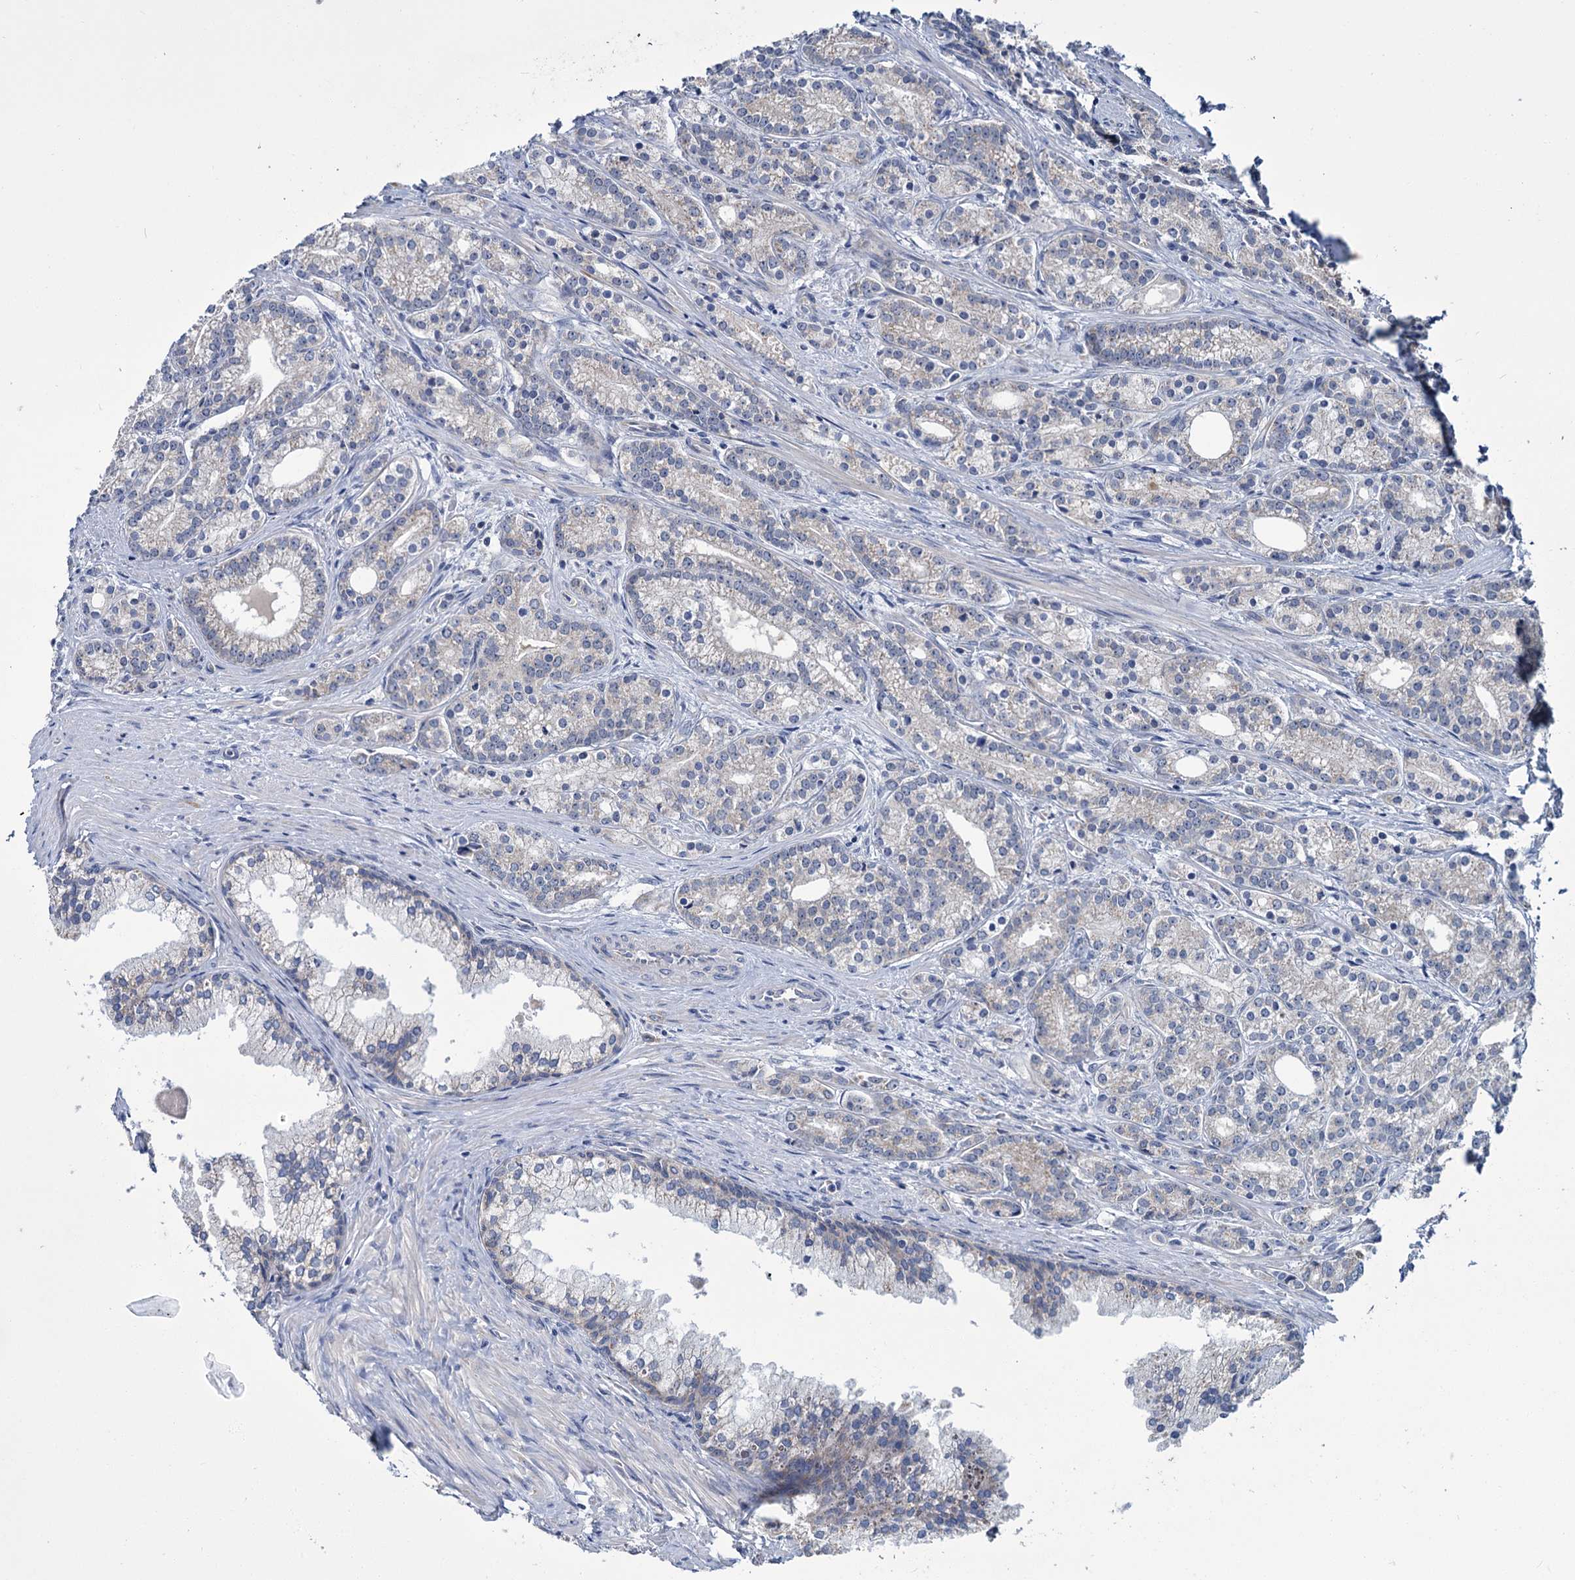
{"staining": {"intensity": "negative", "quantity": "none", "location": "none"}, "tissue": "prostate cancer", "cell_type": "Tumor cells", "image_type": "cancer", "snomed": [{"axis": "morphology", "description": "Adenocarcinoma, Low grade"}, {"axis": "topography", "description": "Prostate"}], "caption": "Immunohistochemistry (IHC) histopathology image of neoplastic tissue: human prostate cancer stained with DAB displays no significant protein expression in tumor cells. (Brightfield microscopy of DAB IHC at high magnification).", "gene": "DYNC2H1", "patient": {"sex": "male", "age": 71}}